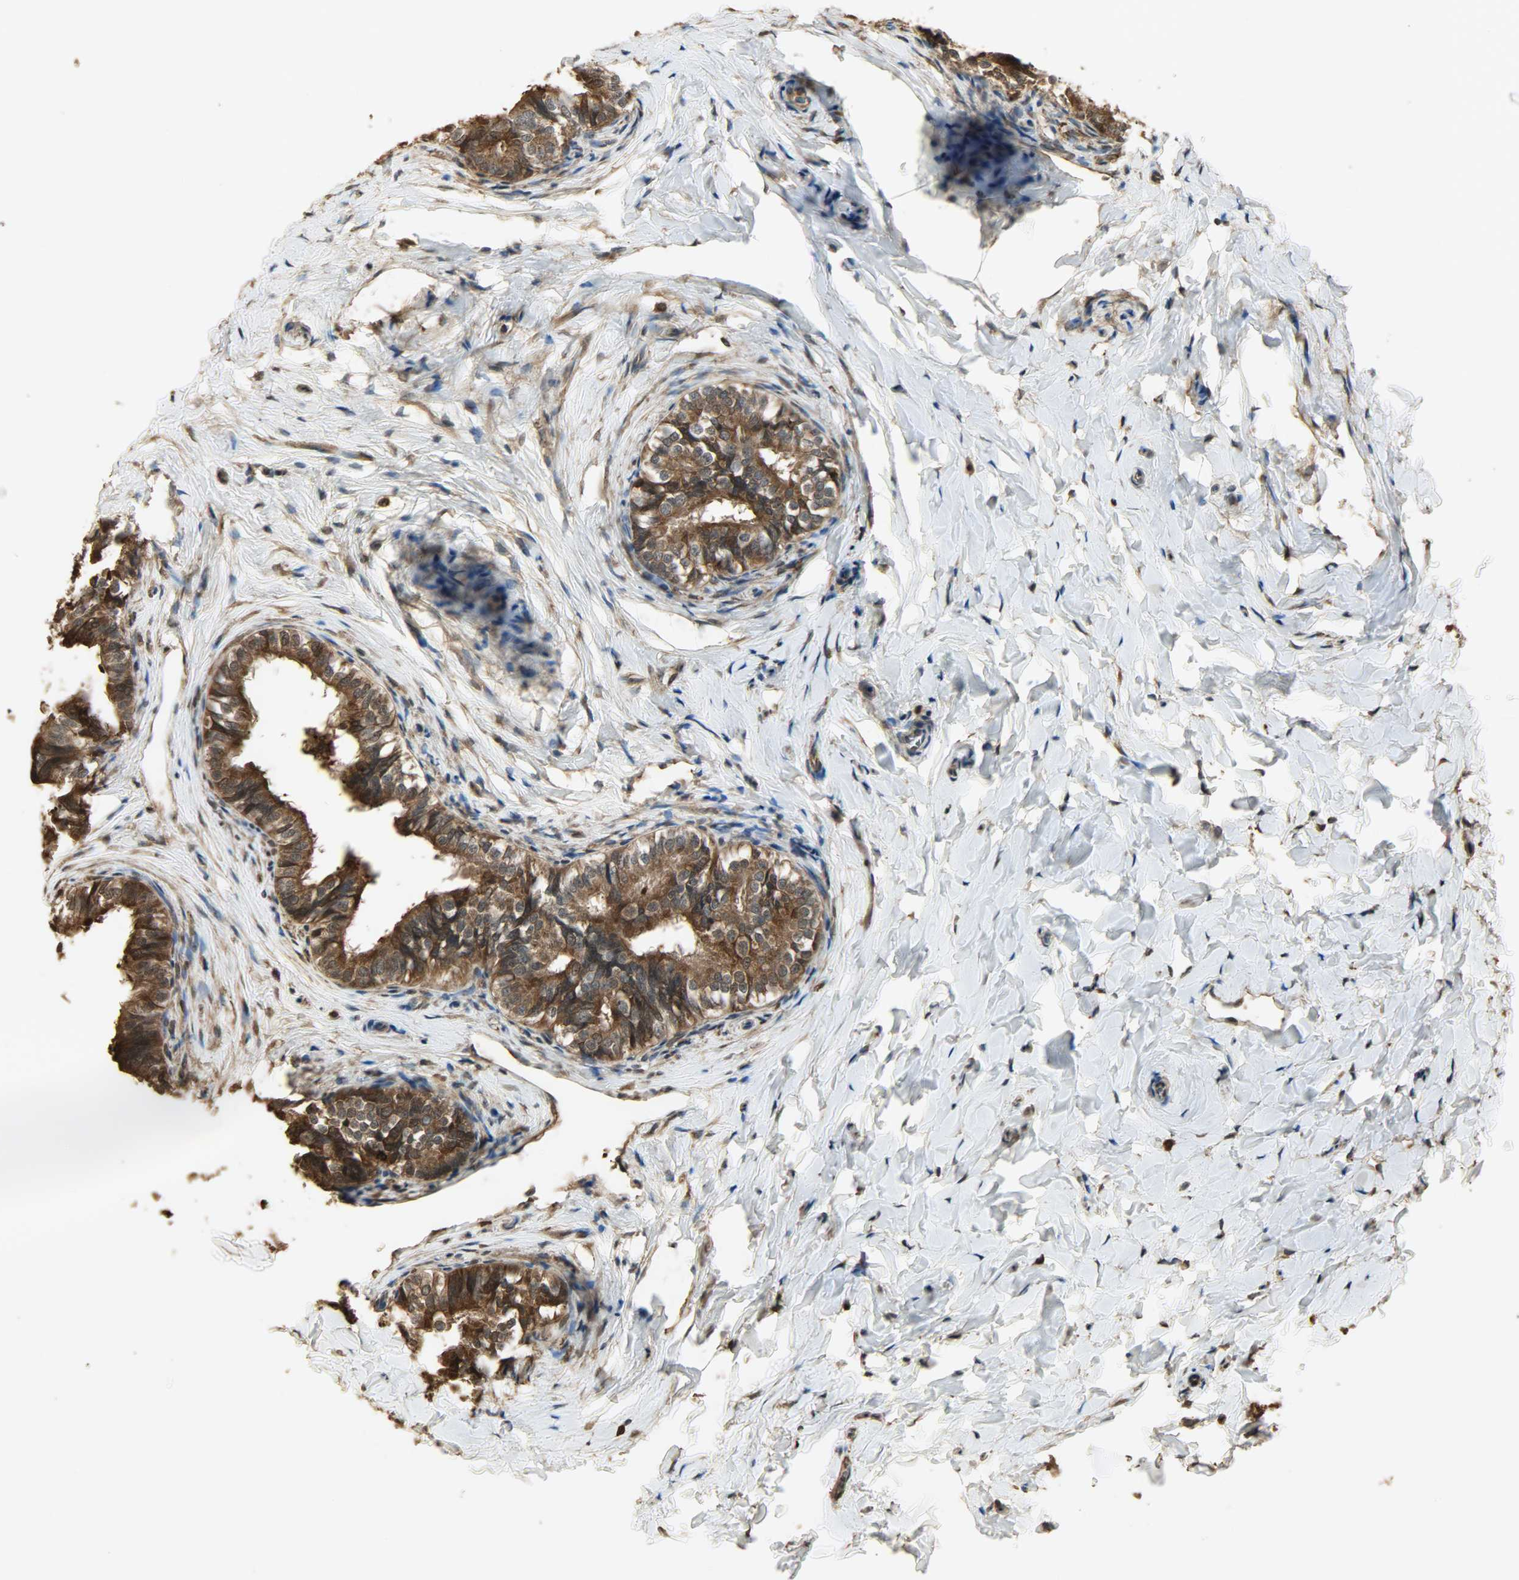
{"staining": {"intensity": "strong", "quantity": ">75%", "location": "cytoplasmic/membranous,nuclear"}, "tissue": "epididymis", "cell_type": "Glandular cells", "image_type": "normal", "snomed": [{"axis": "morphology", "description": "Normal tissue, NOS"}, {"axis": "topography", "description": "Soft tissue"}, {"axis": "topography", "description": "Epididymis"}], "caption": "The image exhibits immunohistochemical staining of unremarkable epididymis. There is strong cytoplasmic/membranous,nuclear staining is seen in approximately >75% of glandular cells.", "gene": "YWHAZ", "patient": {"sex": "male", "age": 26}}